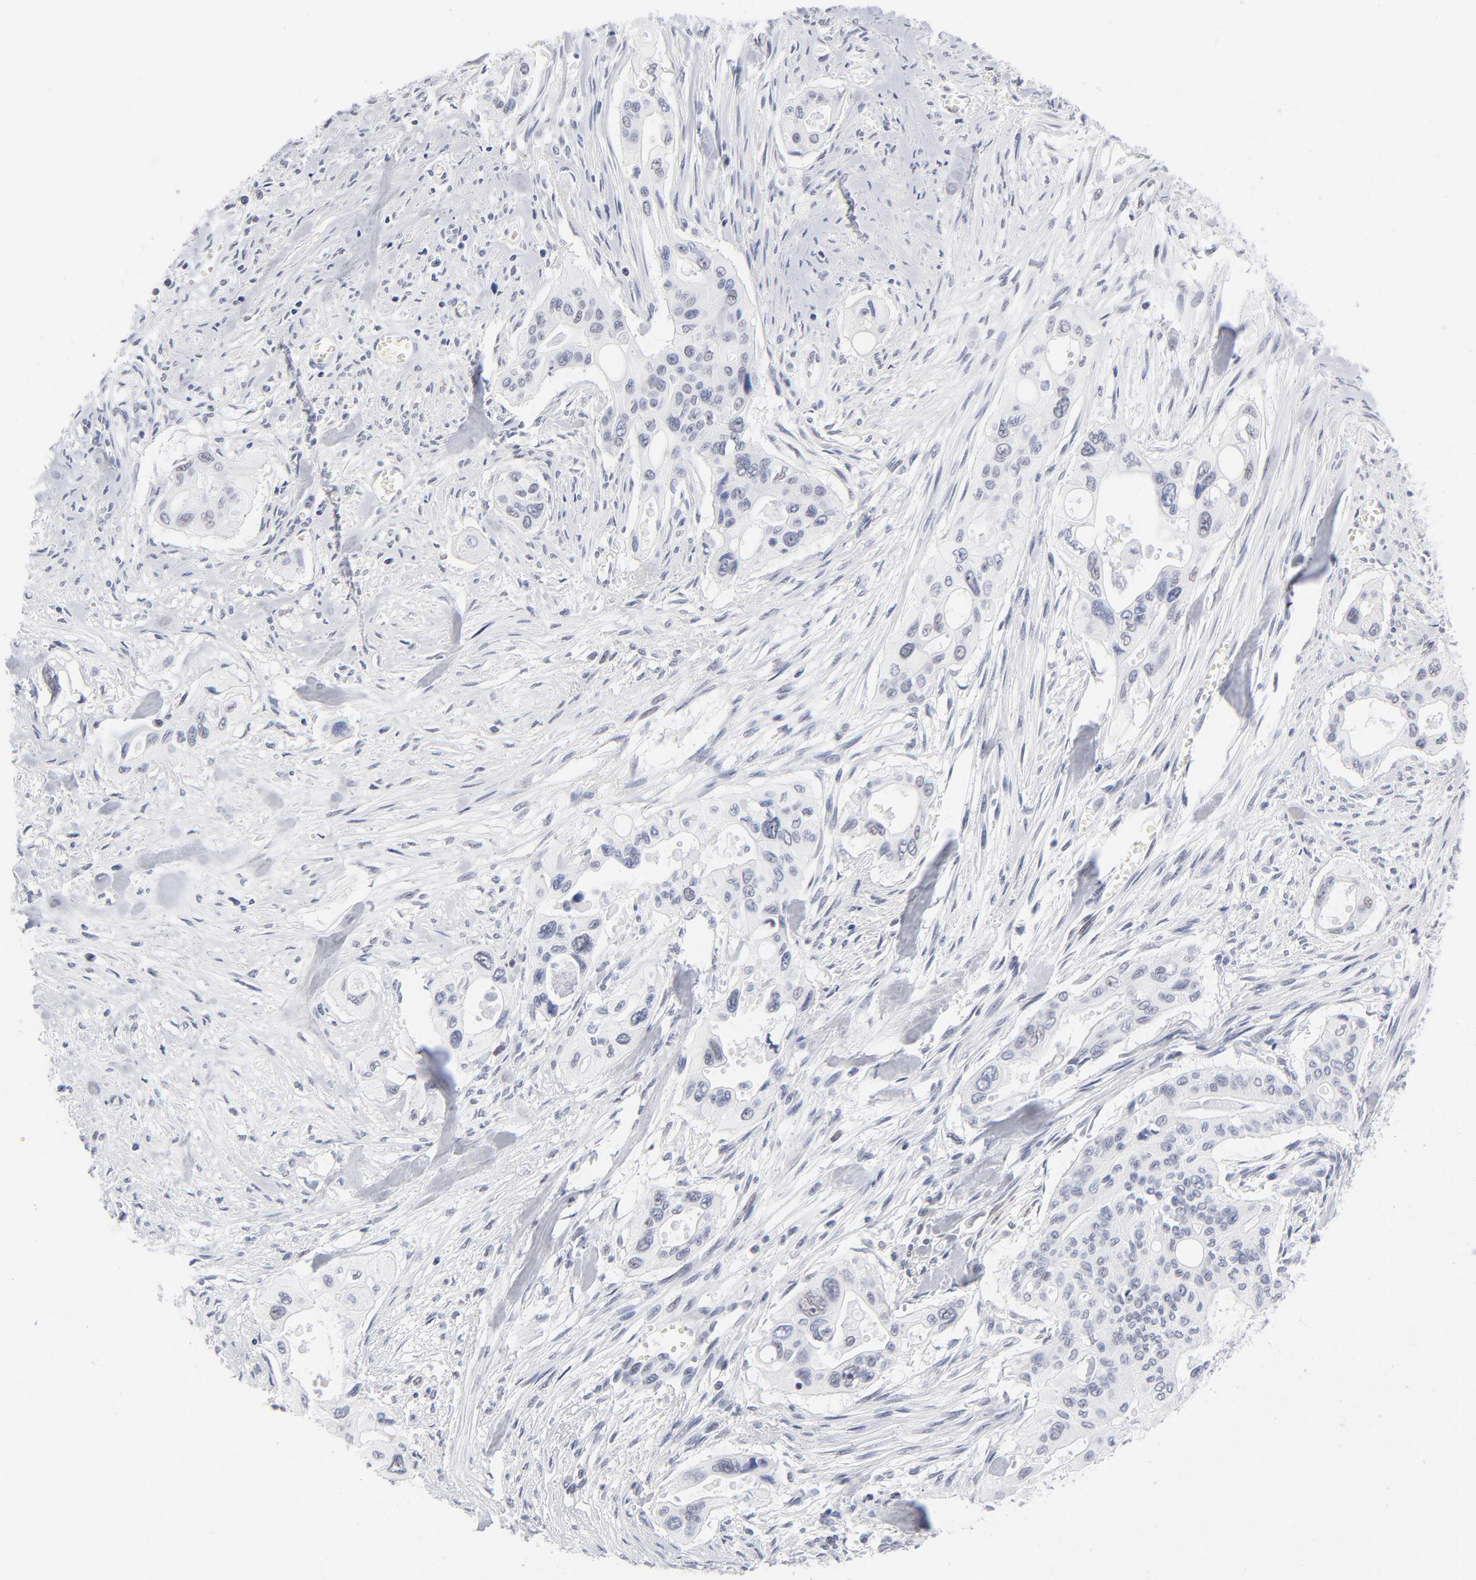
{"staining": {"intensity": "weak", "quantity": "<25%", "location": "nuclear"}, "tissue": "pancreatic cancer", "cell_type": "Tumor cells", "image_type": "cancer", "snomed": [{"axis": "morphology", "description": "Adenocarcinoma, NOS"}, {"axis": "topography", "description": "Pancreas"}], "caption": "Tumor cells are negative for brown protein staining in pancreatic adenocarcinoma. (DAB (3,3'-diaminobenzidine) IHC, high magnification).", "gene": "SNRPB", "patient": {"sex": "male", "age": 77}}